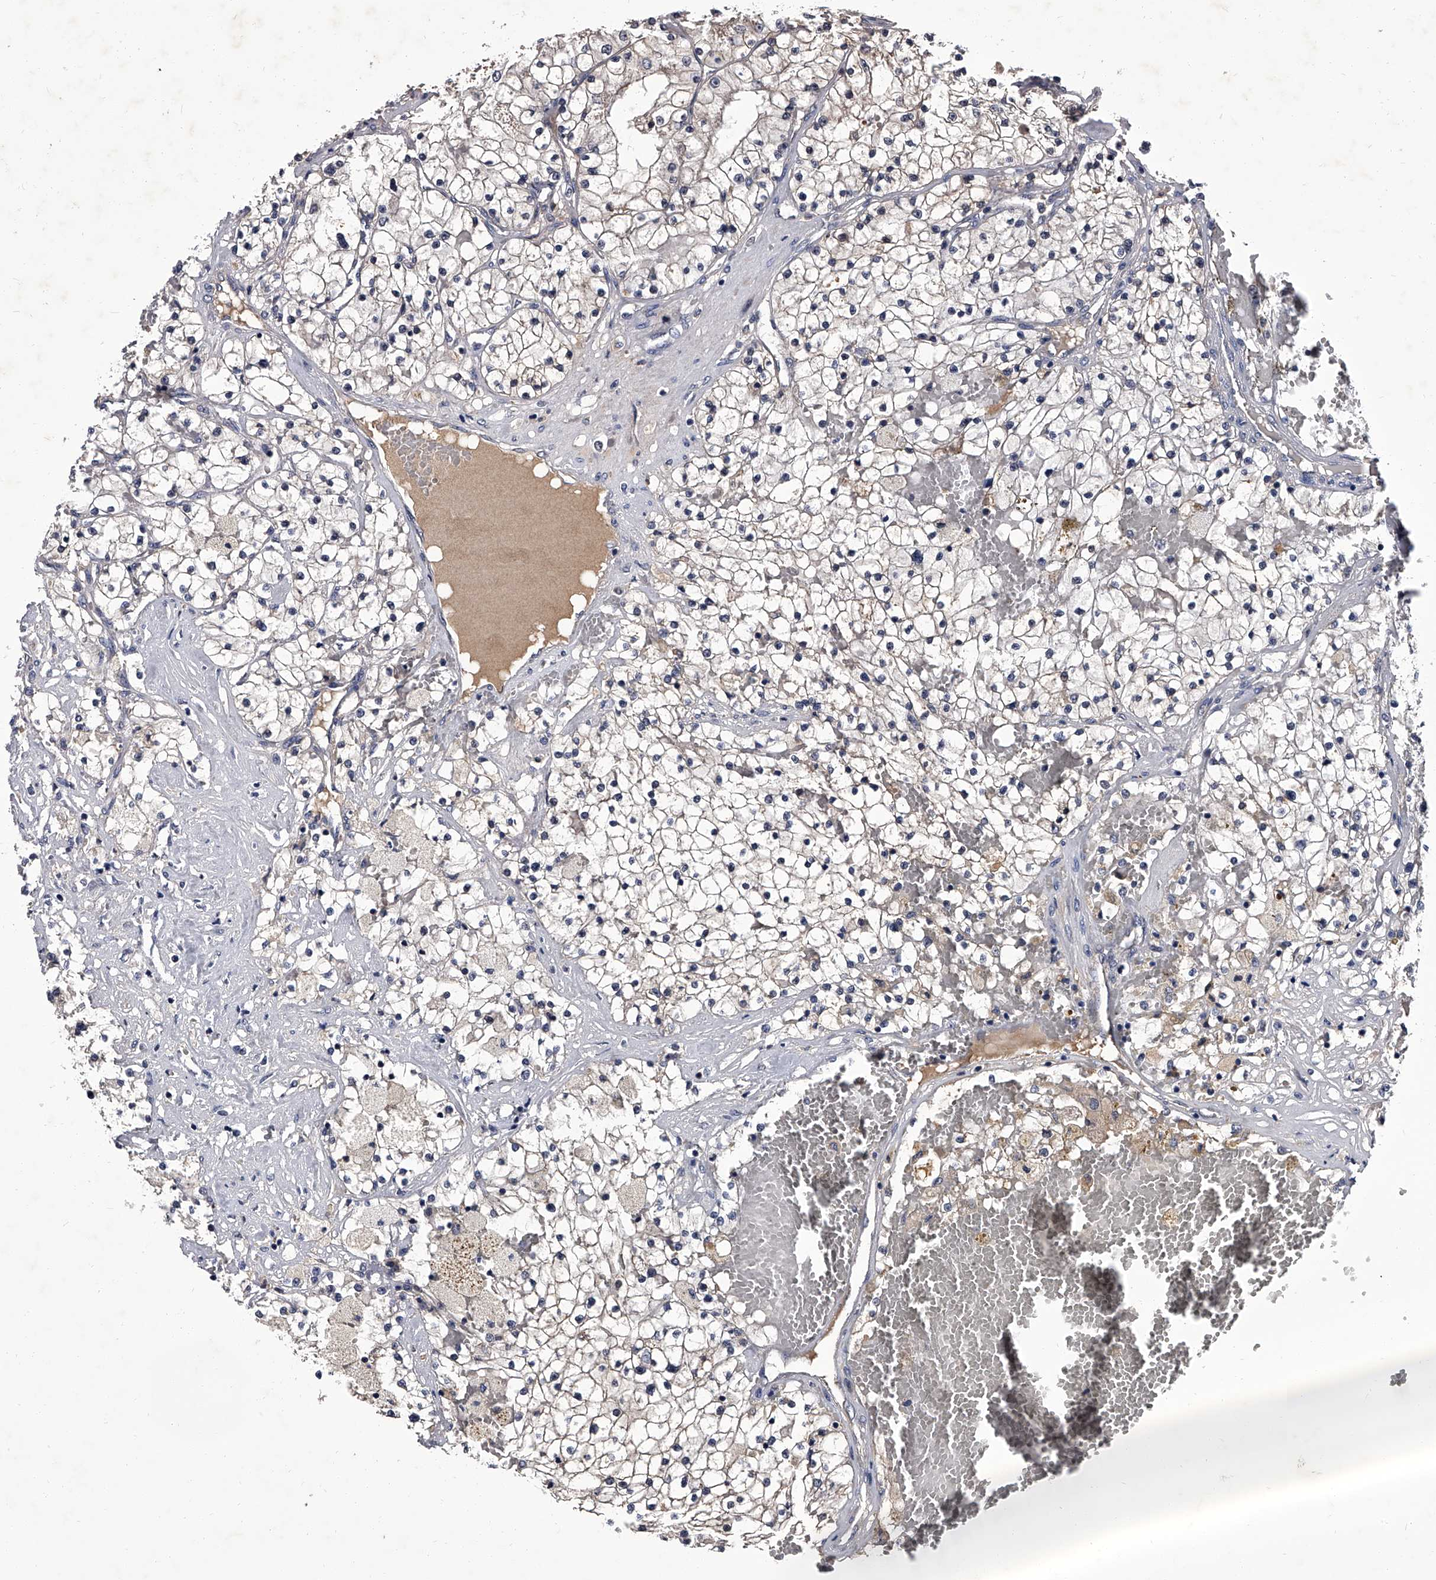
{"staining": {"intensity": "weak", "quantity": "<25%", "location": "cytoplasmic/membranous"}, "tissue": "renal cancer", "cell_type": "Tumor cells", "image_type": "cancer", "snomed": [{"axis": "morphology", "description": "Normal tissue, NOS"}, {"axis": "morphology", "description": "Adenocarcinoma, NOS"}, {"axis": "topography", "description": "Kidney"}], "caption": "Immunohistochemistry image of renal cancer stained for a protein (brown), which demonstrates no staining in tumor cells. (Brightfield microscopy of DAB IHC at high magnification).", "gene": "SLC18B1", "patient": {"sex": "male", "age": 68}}